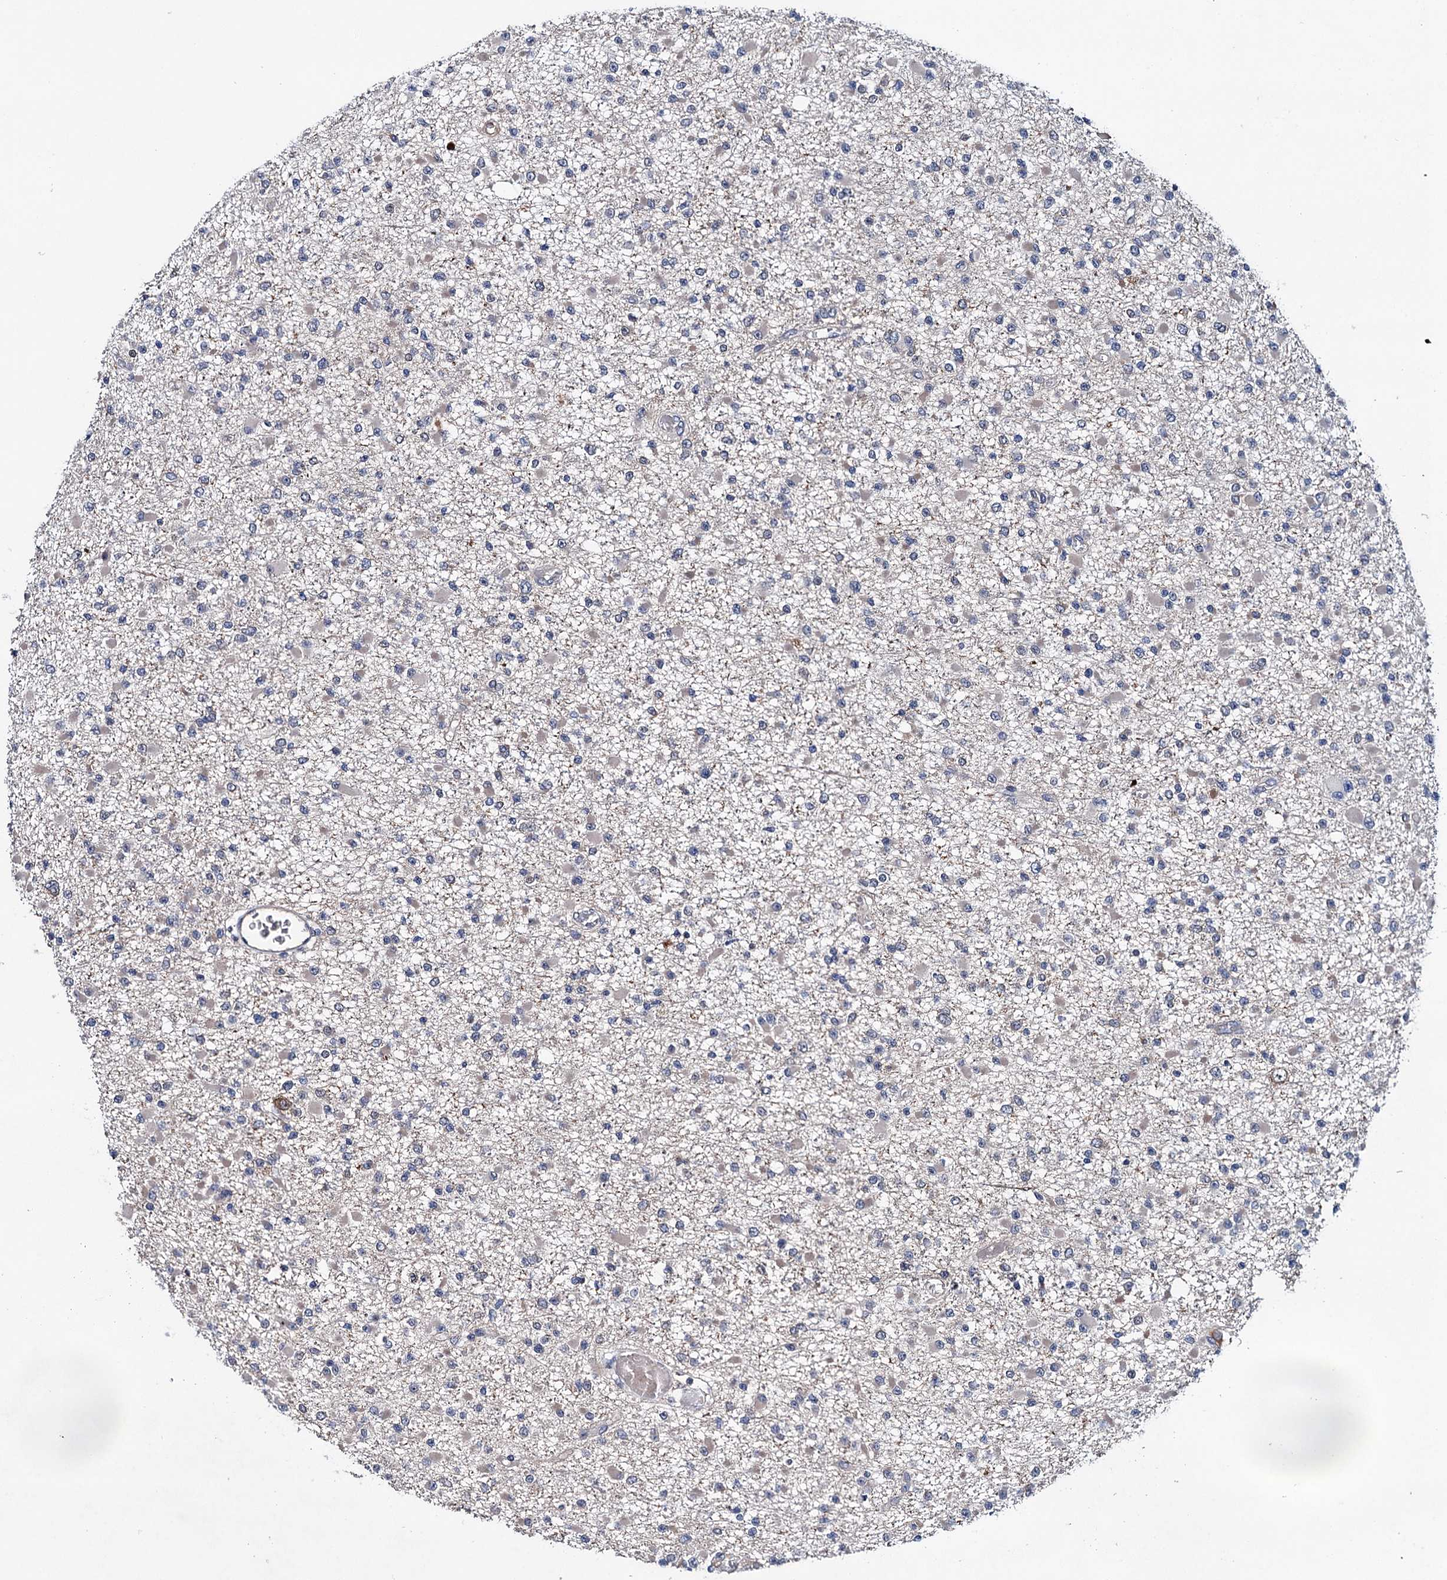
{"staining": {"intensity": "negative", "quantity": "none", "location": "none"}, "tissue": "glioma", "cell_type": "Tumor cells", "image_type": "cancer", "snomed": [{"axis": "morphology", "description": "Glioma, malignant, Low grade"}, {"axis": "topography", "description": "Brain"}], "caption": "Immunohistochemistry of human malignant glioma (low-grade) demonstrates no staining in tumor cells. Nuclei are stained in blue.", "gene": "EYA4", "patient": {"sex": "female", "age": 22}}